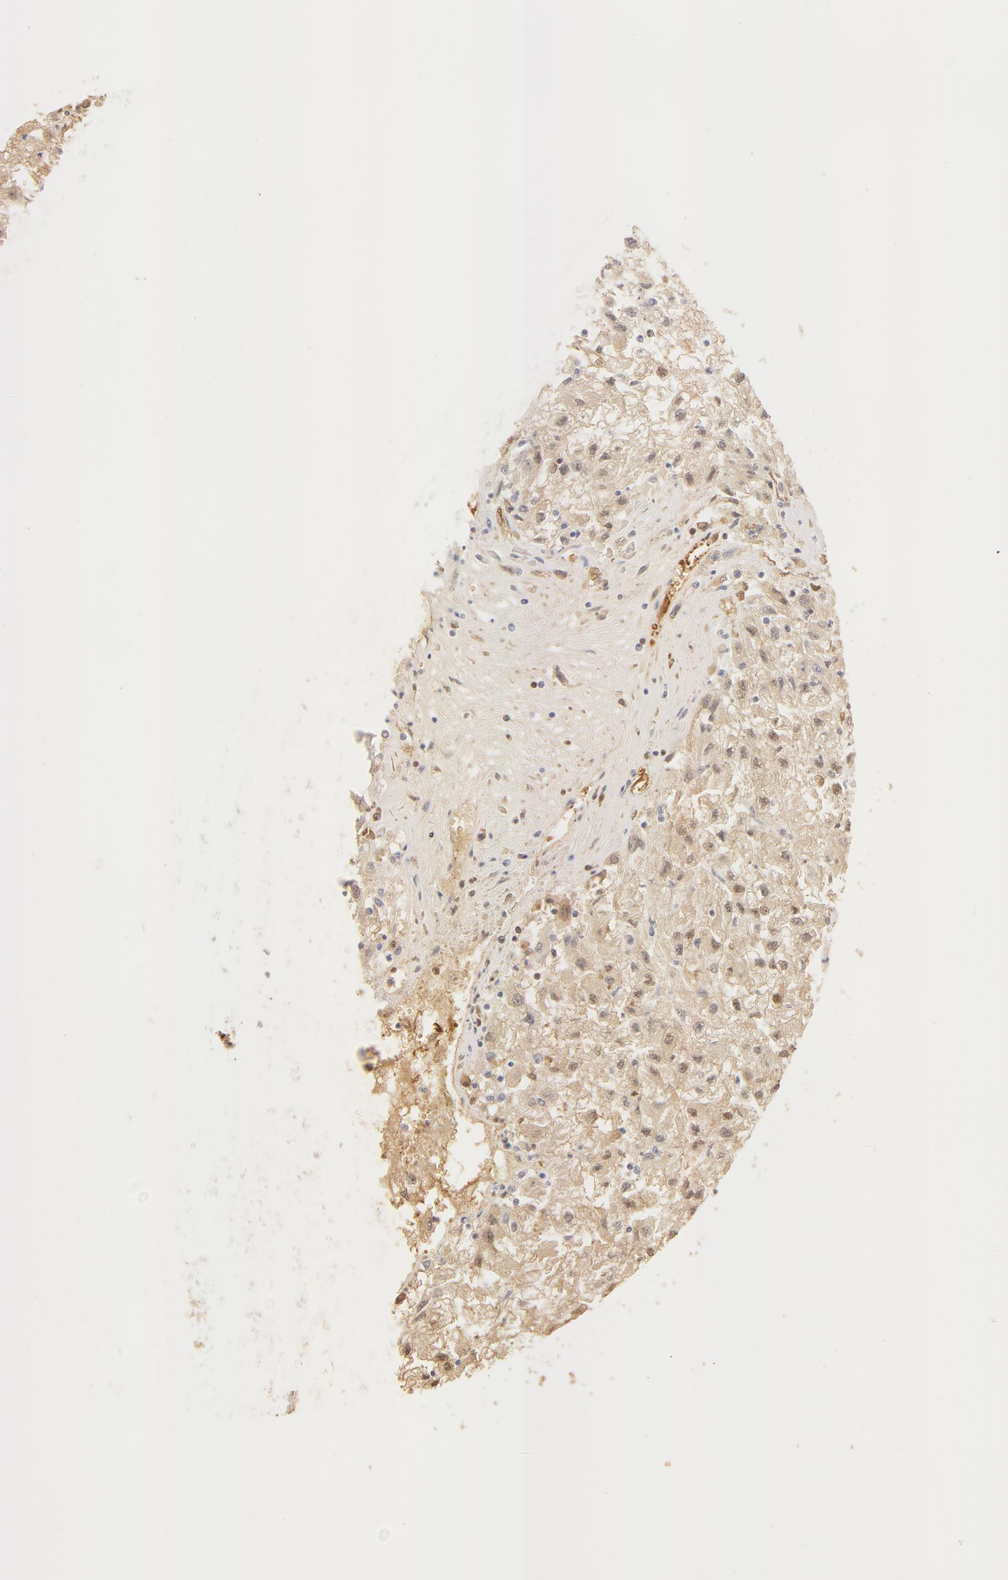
{"staining": {"intensity": "weak", "quantity": "<25%", "location": "nuclear"}, "tissue": "renal cancer", "cell_type": "Tumor cells", "image_type": "cancer", "snomed": [{"axis": "morphology", "description": "Adenocarcinoma, NOS"}, {"axis": "topography", "description": "Kidney"}], "caption": "Human renal cancer stained for a protein using IHC shows no expression in tumor cells.", "gene": "CA2", "patient": {"sex": "male", "age": 59}}